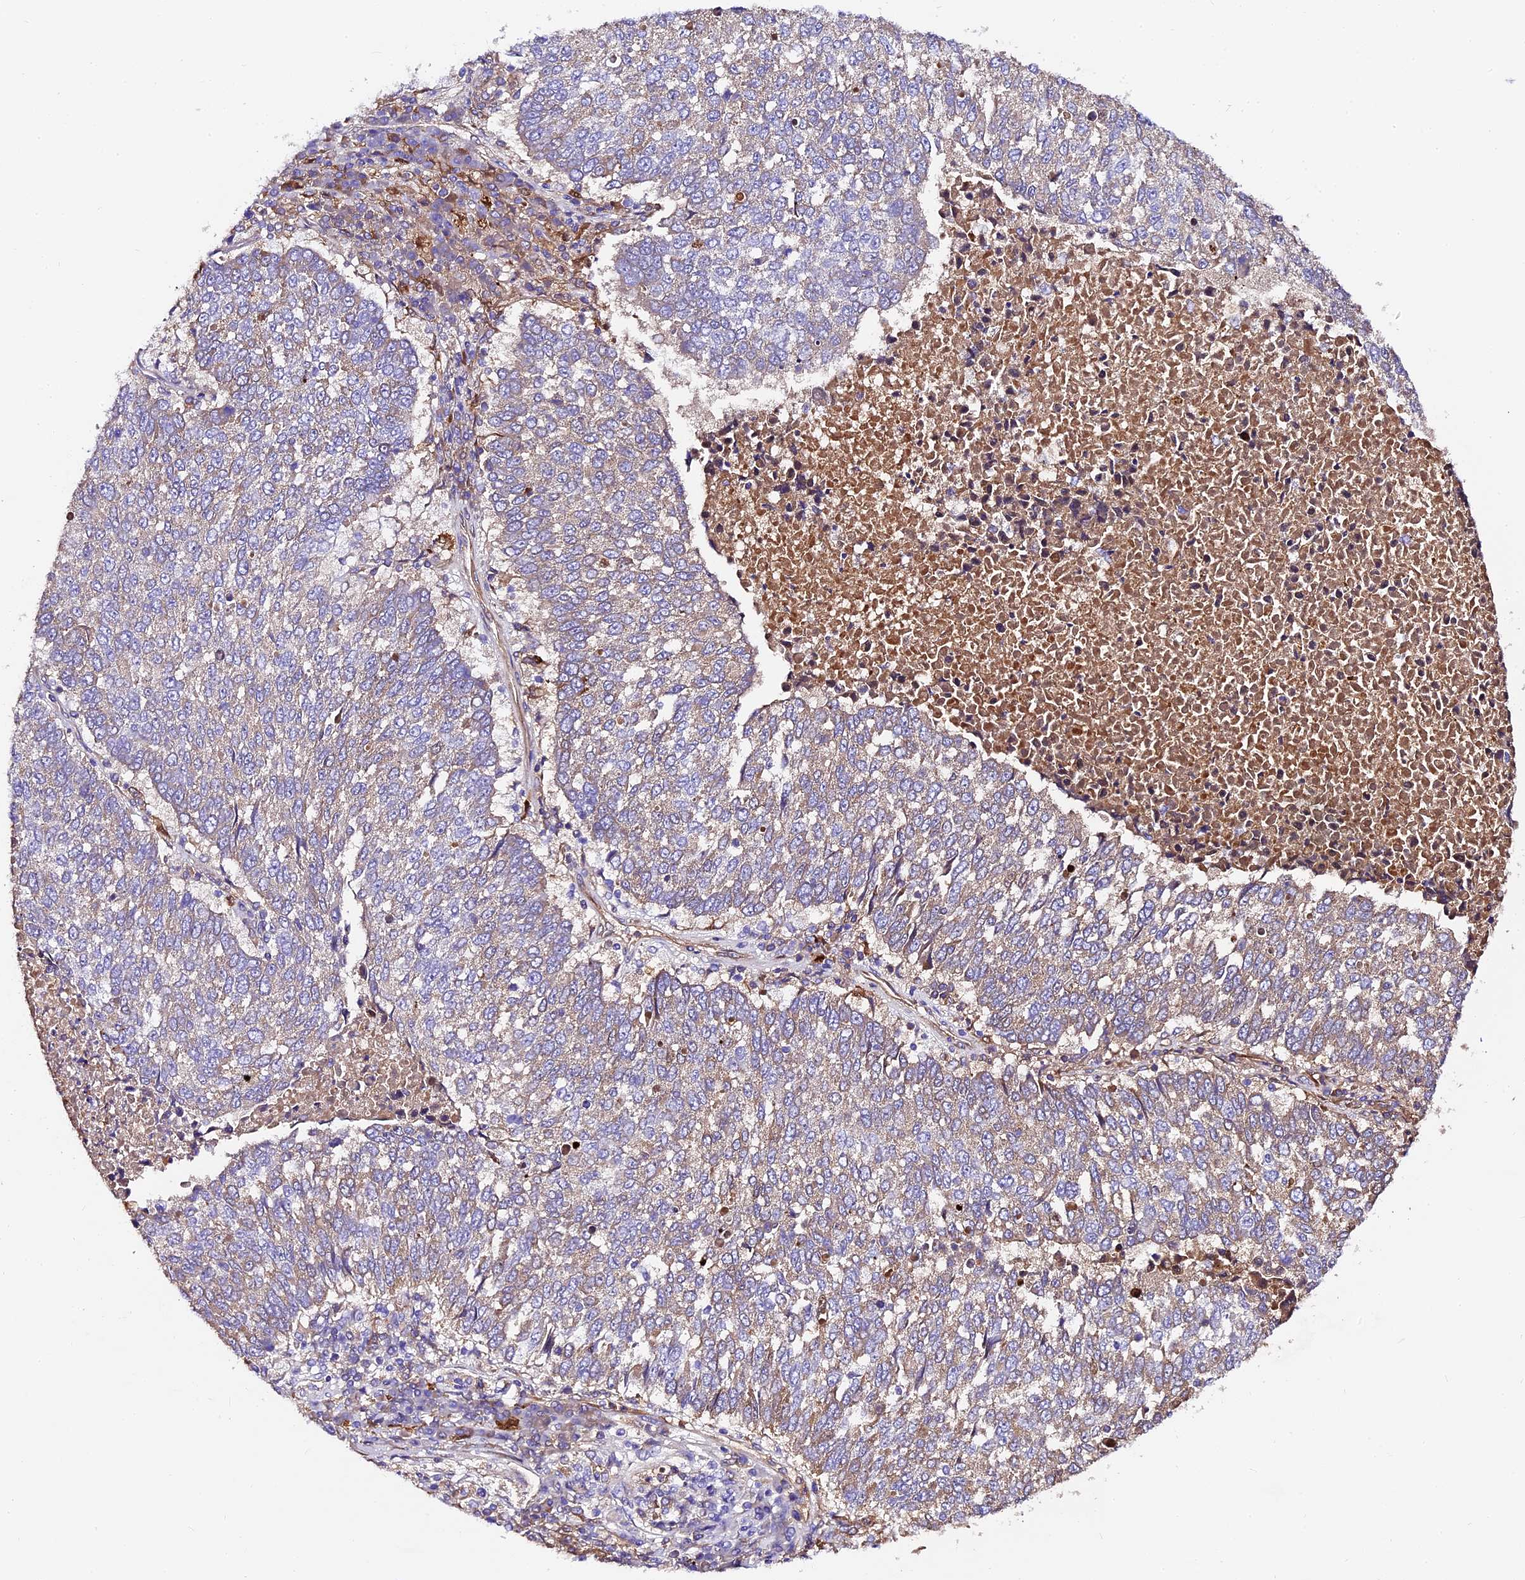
{"staining": {"intensity": "weak", "quantity": "<25%", "location": "cytoplasmic/membranous"}, "tissue": "lung cancer", "cell_type": "Tumor cells", "image_type": "cancer", "snomed": [{"axis": "morphology", "description": "Squamous cell carcinoma, NOS"}, {"axis": "topography", "description": "Lung"}], "caption": "A high-resolution photomicrograph shows immunohistochemistry (IHC) staining of squamous cell carcinoma (lung), which exhibits no significant expression in tumor cells.", "gene": "FREM3", "patient": {"sex": "male", "age": 73}}